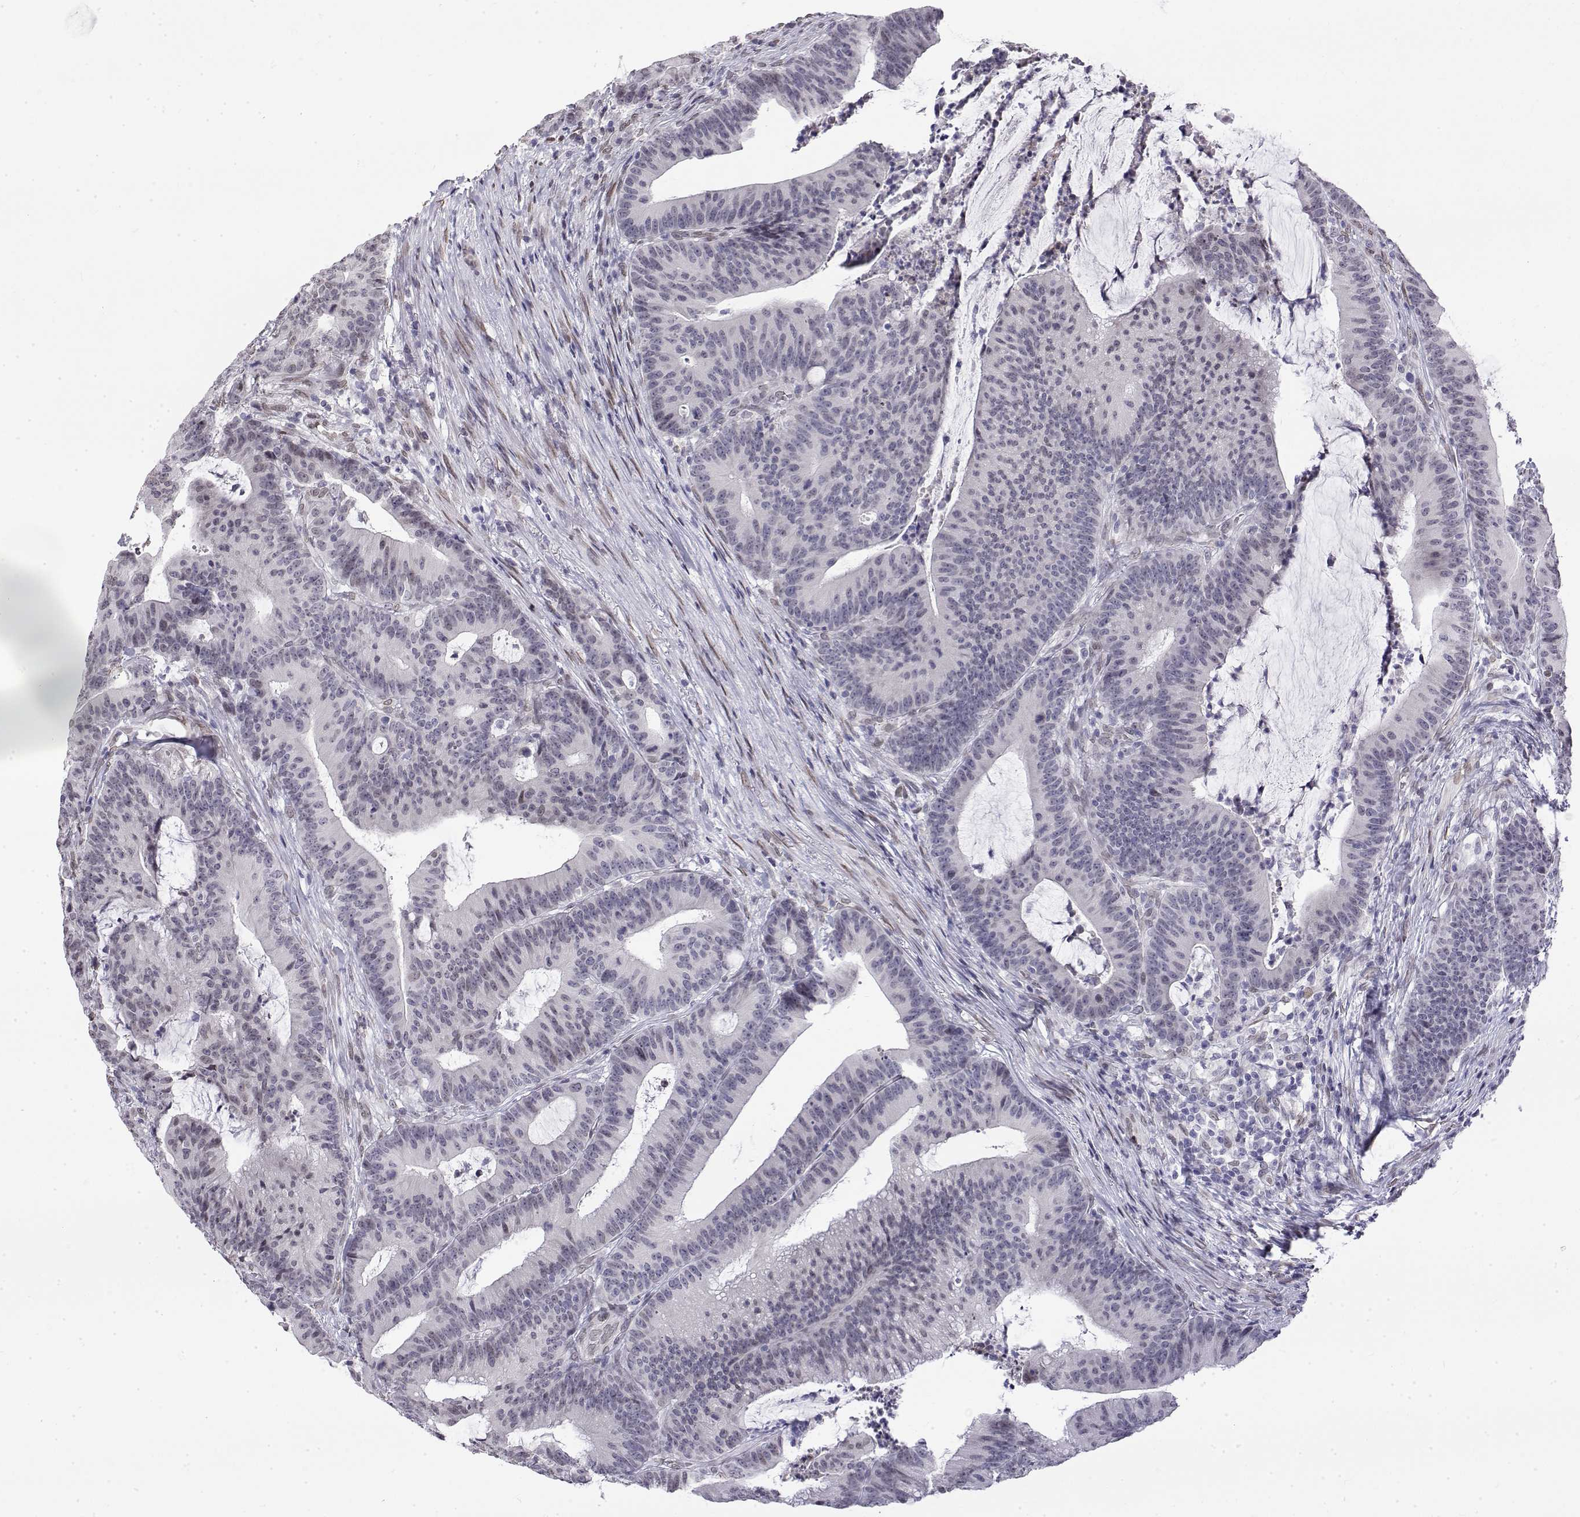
{"staining": {"intensity": "weak", "quantity": "<25%", "location": "nuclear"}, "tissue": "colorectal cancer", "cell_type": "Tumor cells", "image_type": "cancer", "snomed": [{"axis": "morphology", "description": "Adenocarcinoma, NOS"}, {"axis": "topography", "description": "Colon"}], "caption": "An immunohistochemistry (IHC) histopathology image of colorectal cancer (adenocarcinoma) is shown. There is no staining in tumor cells of colorectal cancer (adenocarcinoma).", "gene": "ZNF532", "patient": {"sex": "female", "age": 78}}